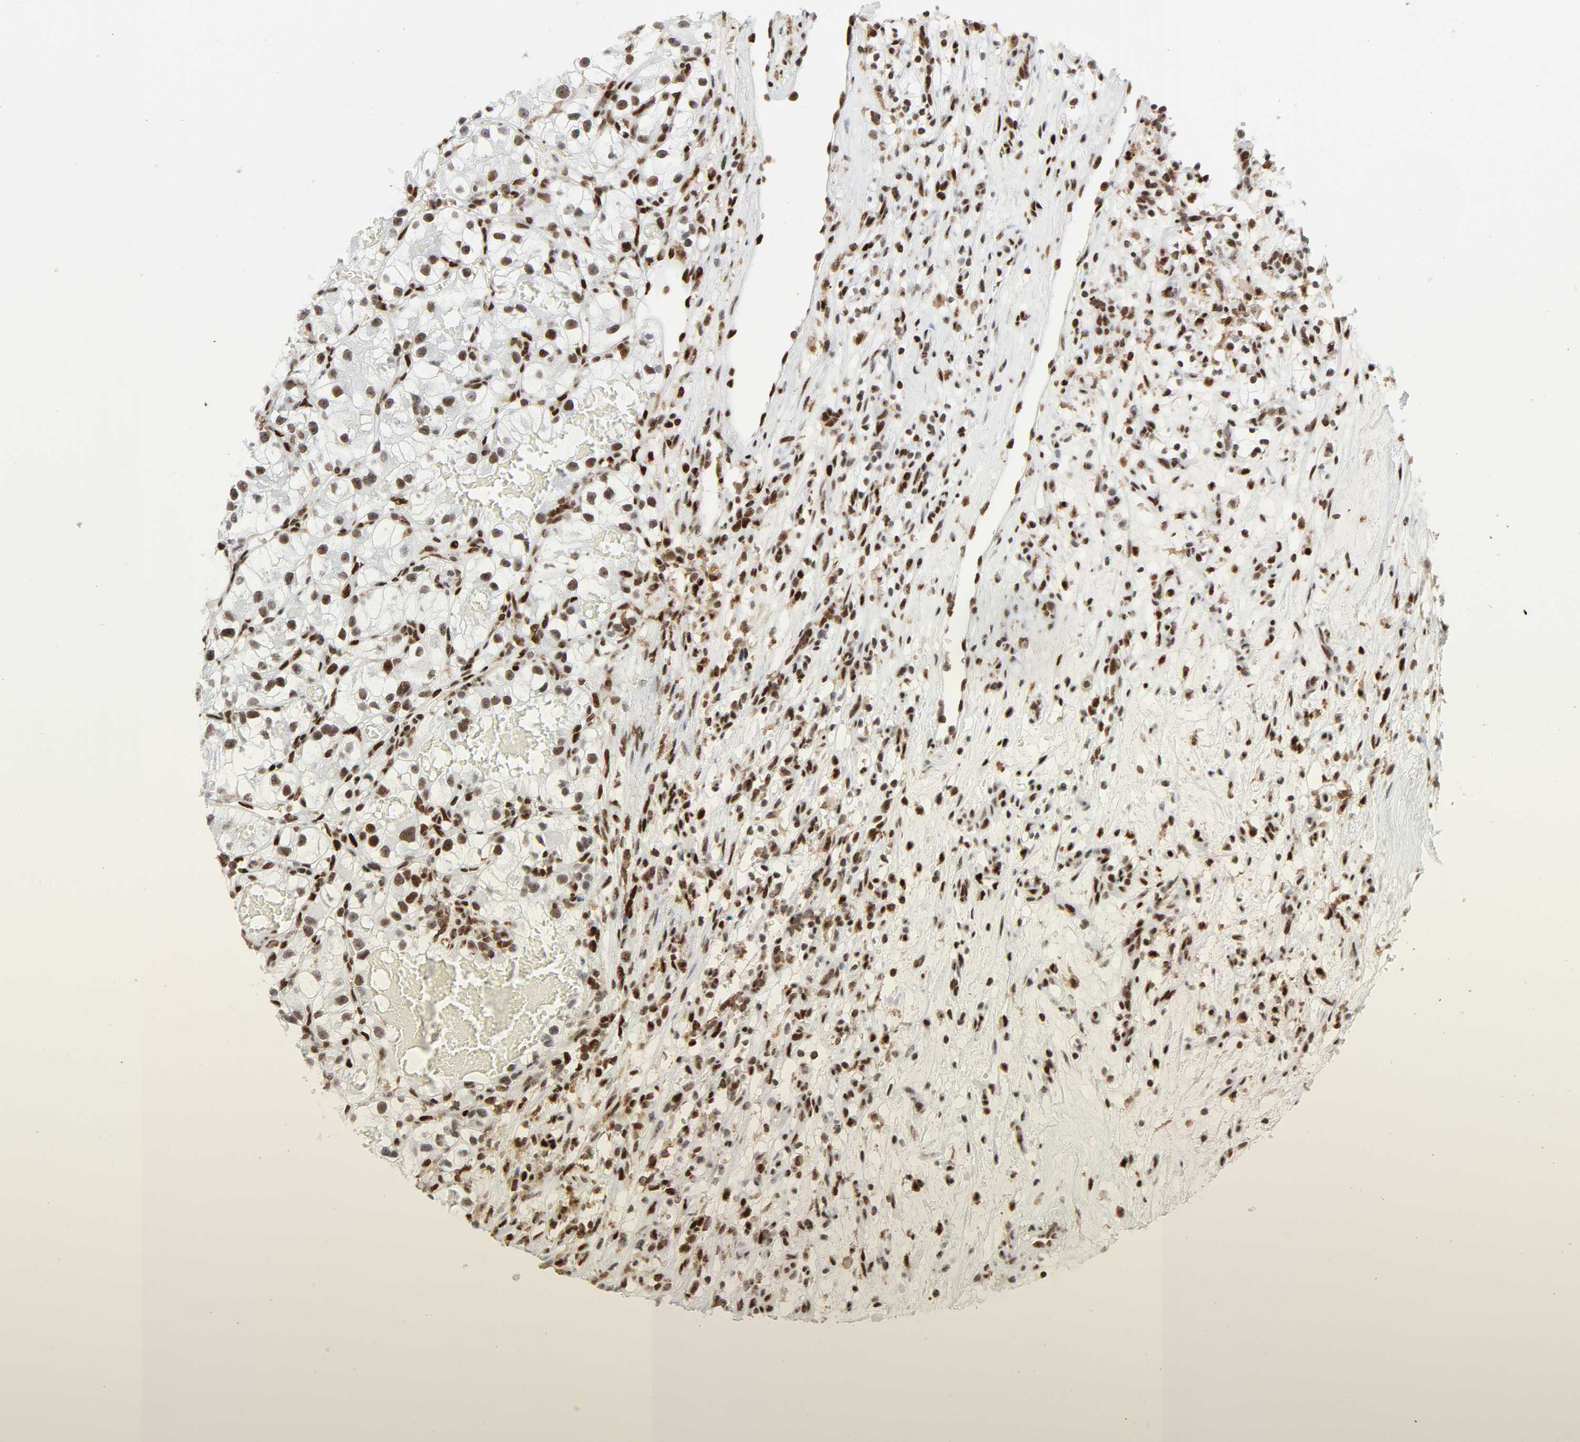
{"staining": {"intensity": "moderate", "quantity": "25%-75%", "location": "nuclear"}, "tissue": "renal cancer", "cell_type": "Tumor cells", "image_type": "cancer", "snomed": [{"axis": "morphology", "description": "Adenocarcinoma, NOS"}, {"axis": "topography", "description": "Kidney"}], "caption": "Immunohistochemistry (IHC) staining of adenocarcinoma (renal), which demonstrates medium levels of moderate nuclear expression in about 25%-75% of tumor cells indicating moderate nuclear protein staining. The staining was performed using DAB (3,3'-diaminobenzidine) (brown) for protein detection and nuclei were counterstained in hematoxylin (blue).", "gene": "WAS", "patient": {"sex": "female", "age": 57}}